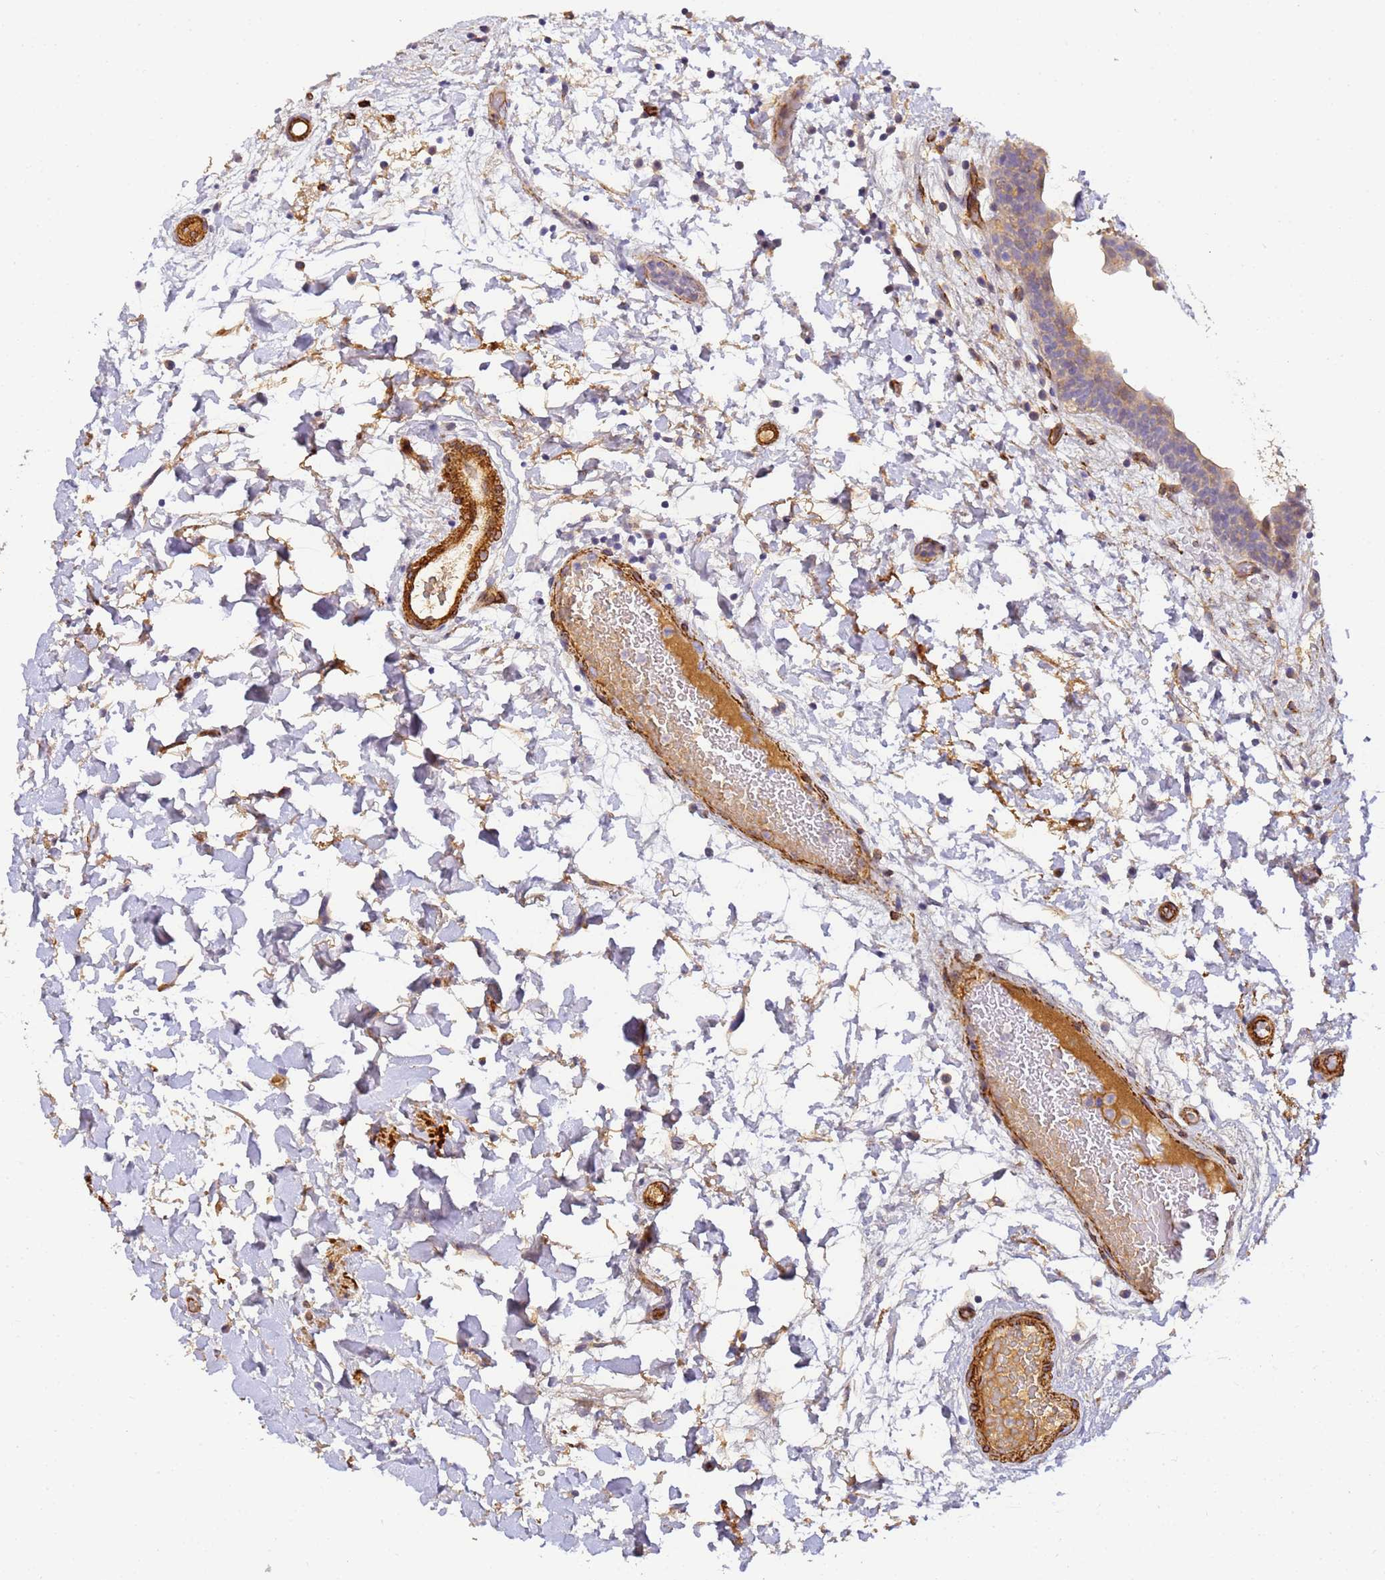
{"staining": {"intensity": "weak", "quantity": "25%-75%", "location": "cytoplasmic/membranous"}, "tissue": "urinary bladder", "cell_type": "Urothelial cells", "image_type": "normal", "snomed": [{"axis": "morphology", "description": "Normal tissue, NOS"}, {"axis": "topography", "description": "Urinary bladder"}], "caption": "Protein staining of benign urinary bladder displays weak cytoplasmic/membranous positivity in about 25%-75% of urothelial cells. (DAB (3,3'-diaminobenzidine) IHC, brown staining for protein, blue staining for nuclei).", "gene": "CFHR1", "patient": {"sex": "male", "age": 83}}